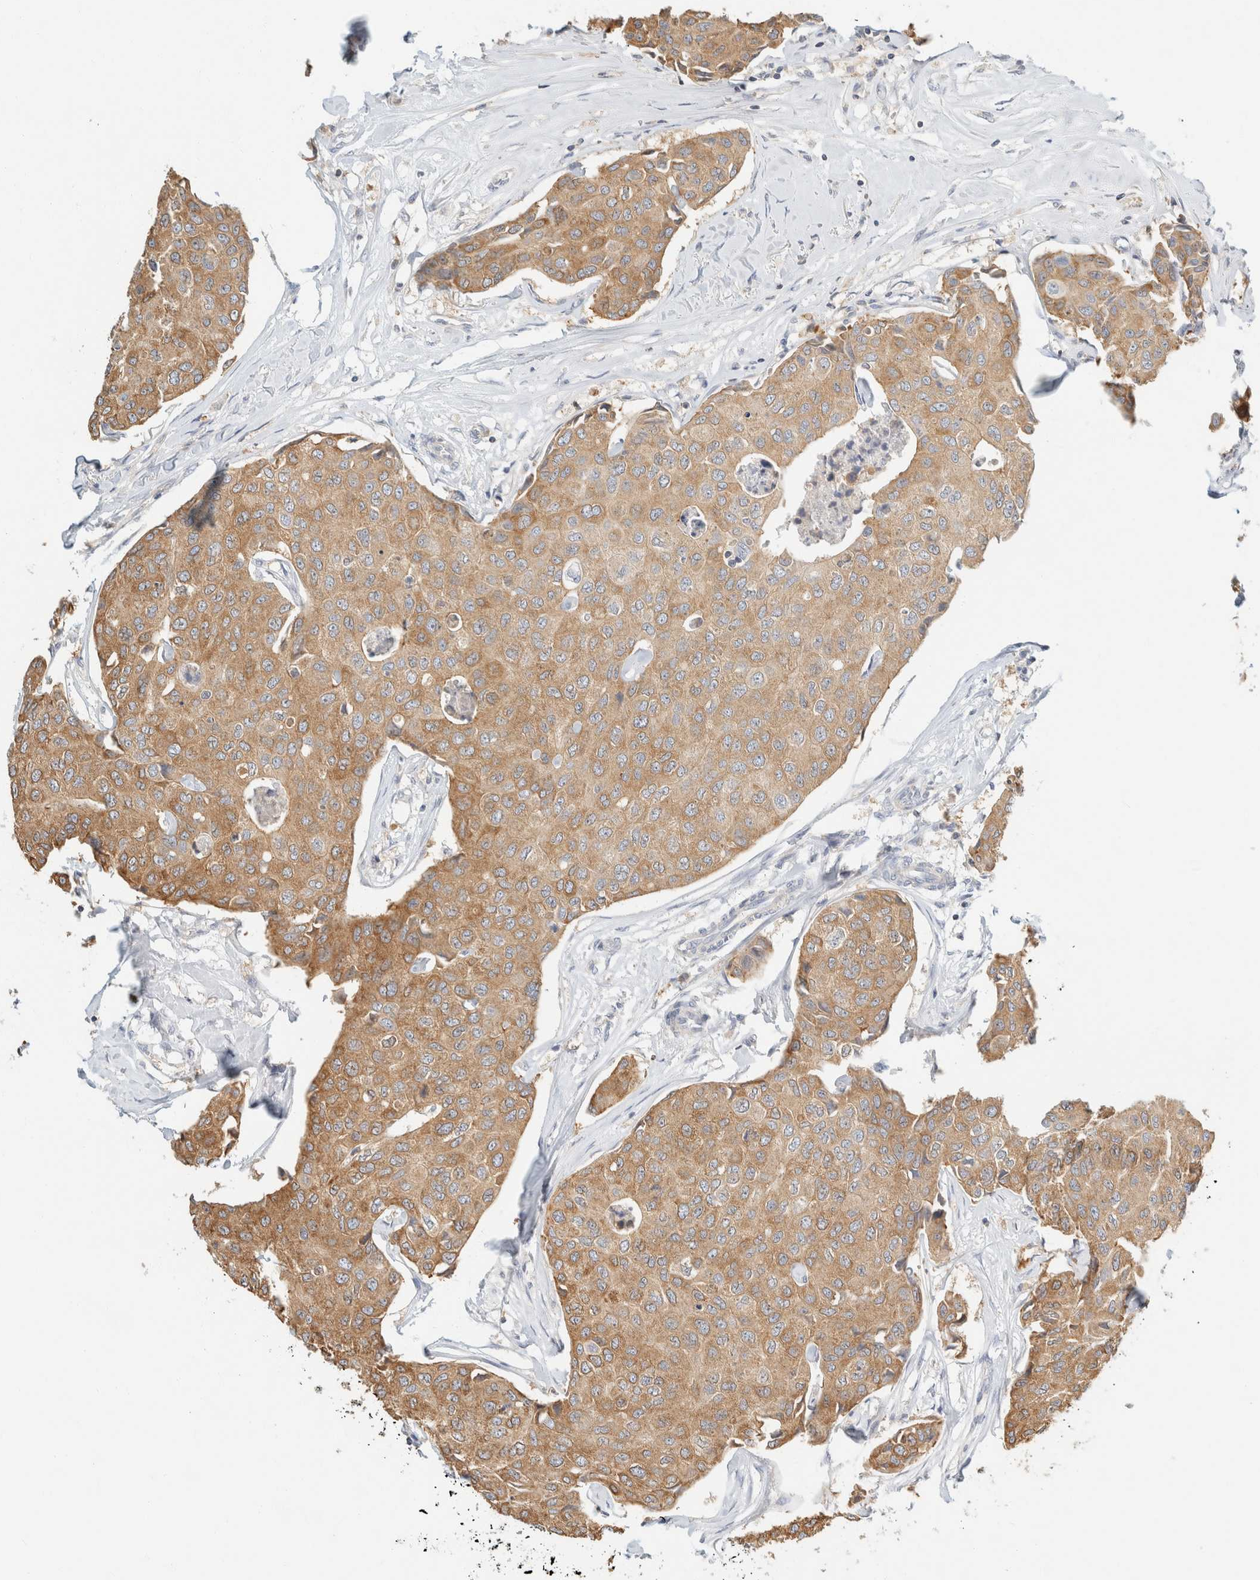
{"staining": {"intensity": "moderate", "quantity": ">75%", "location": "cytoplasmic/membranous"}, "tissue": "breast cancer", "cell_type": "Tumor cells", "image_type": "cancer", "snomed": [{"axis": "morphology", "description": "Duct carcinoma"}, {"axis": "topography", "description": "Breast"}], "caption": "Immunohistochemical staining of breast cancer (invasive ductal carcinoma) demonstrates moderate cytoplasmic/membranous protein staining in approximately >75% of tumor cells.", "gene": "SH3GLB2", "patient": {"sex": "female", "age": 80}}